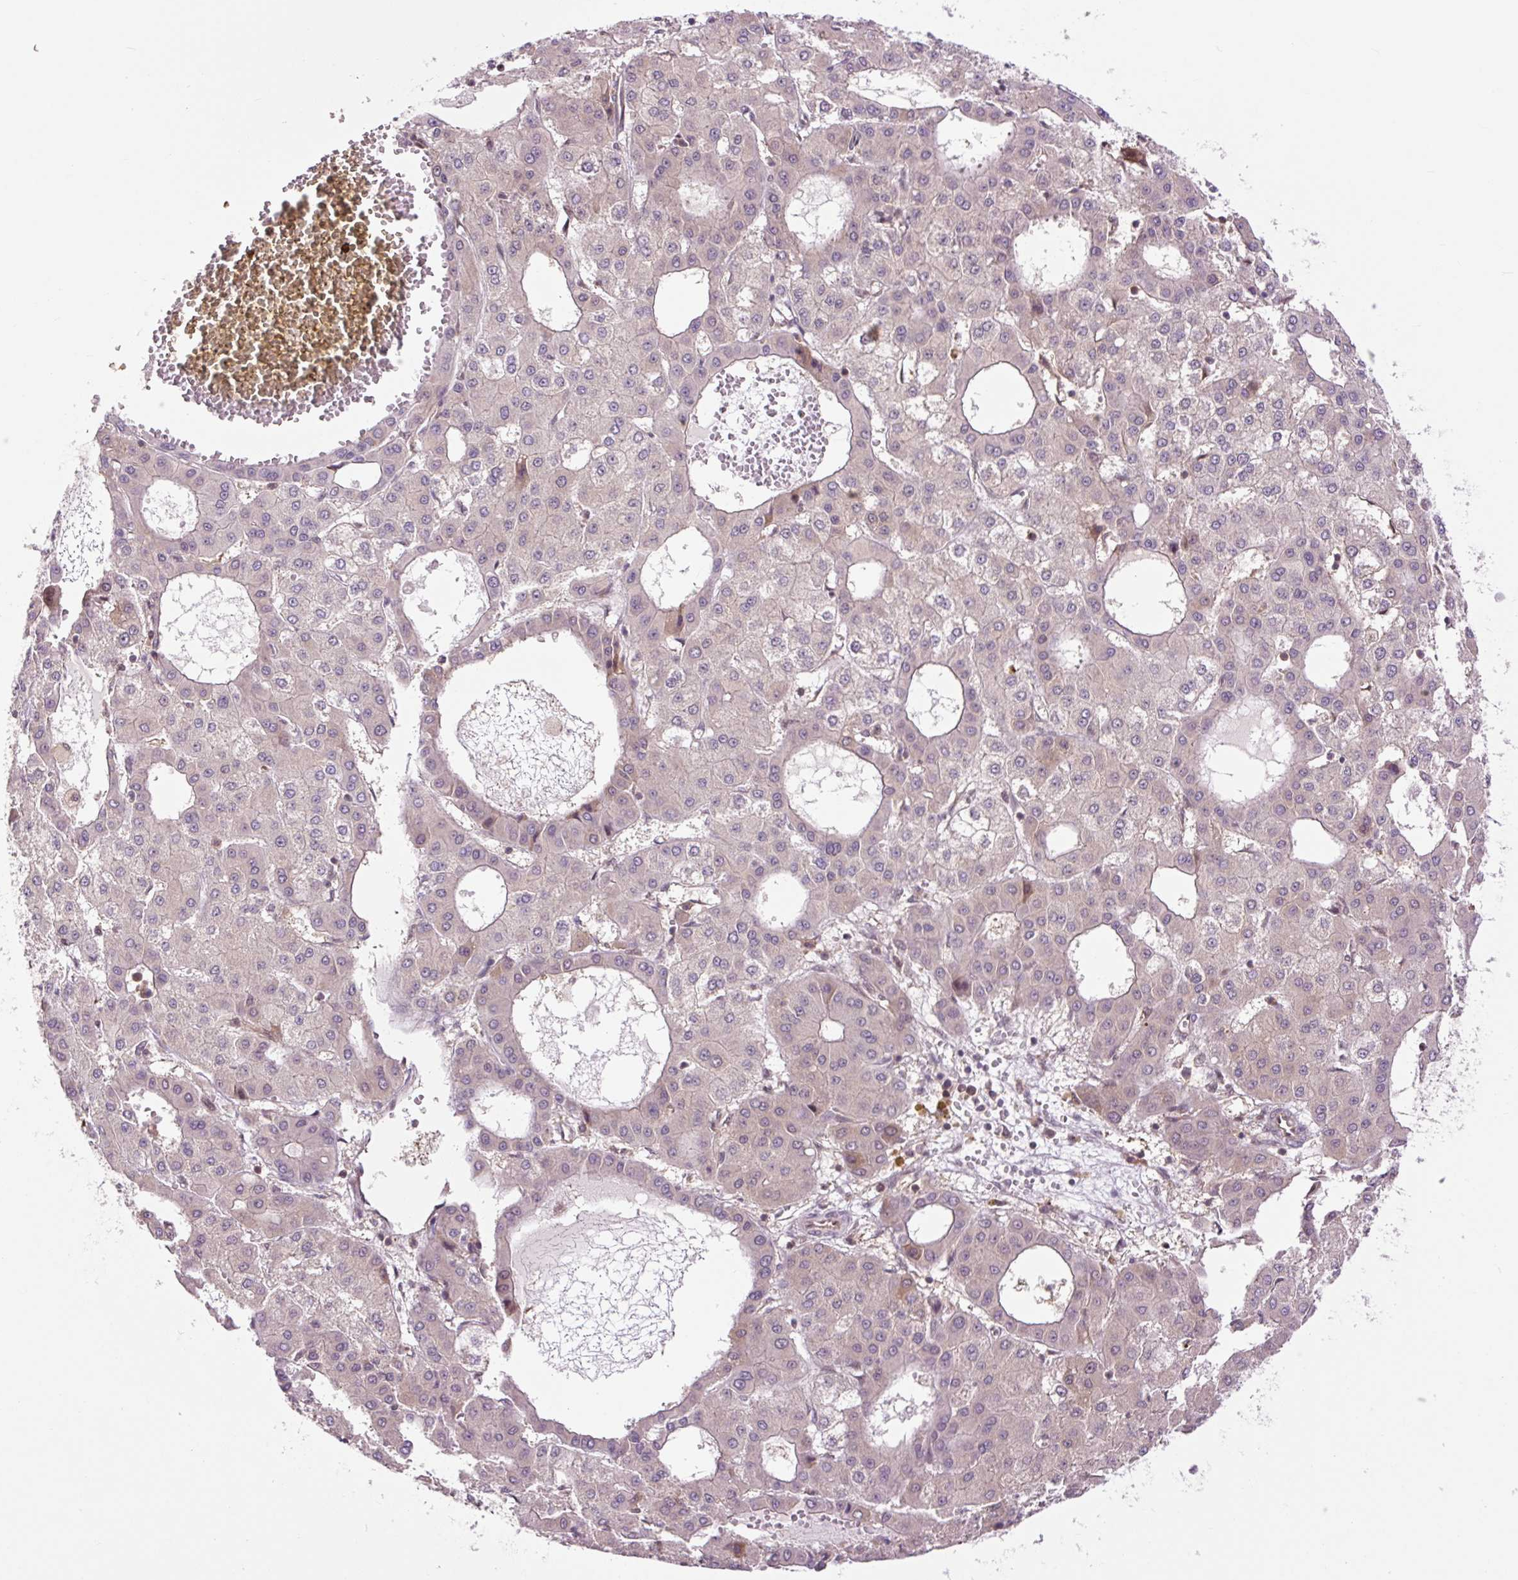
{"staining": {"intensity": "negative", "quantity": "none", "location": "none"}, "tissue": "liver cancer", "cell_type": "Tumor cells", "image_type": "cancer", "snomed": [{"axis": "morphology", "description": "Carcinoma, Hepatocellular, NOS"}, {"axis": "topography", "description": "Liver"}], "caption": "Tumor cells are negative for brown protein staining in liver hepatocellular carcinoma. Brightfield microscopy of immunohistochemistry stained with DAB (3,3'-diaminobenzidine) (brown) and hematoxylin (blue), captured at high magnification.", "gene": "TPT1", "patient": {"sex": "male", "age": 47}}